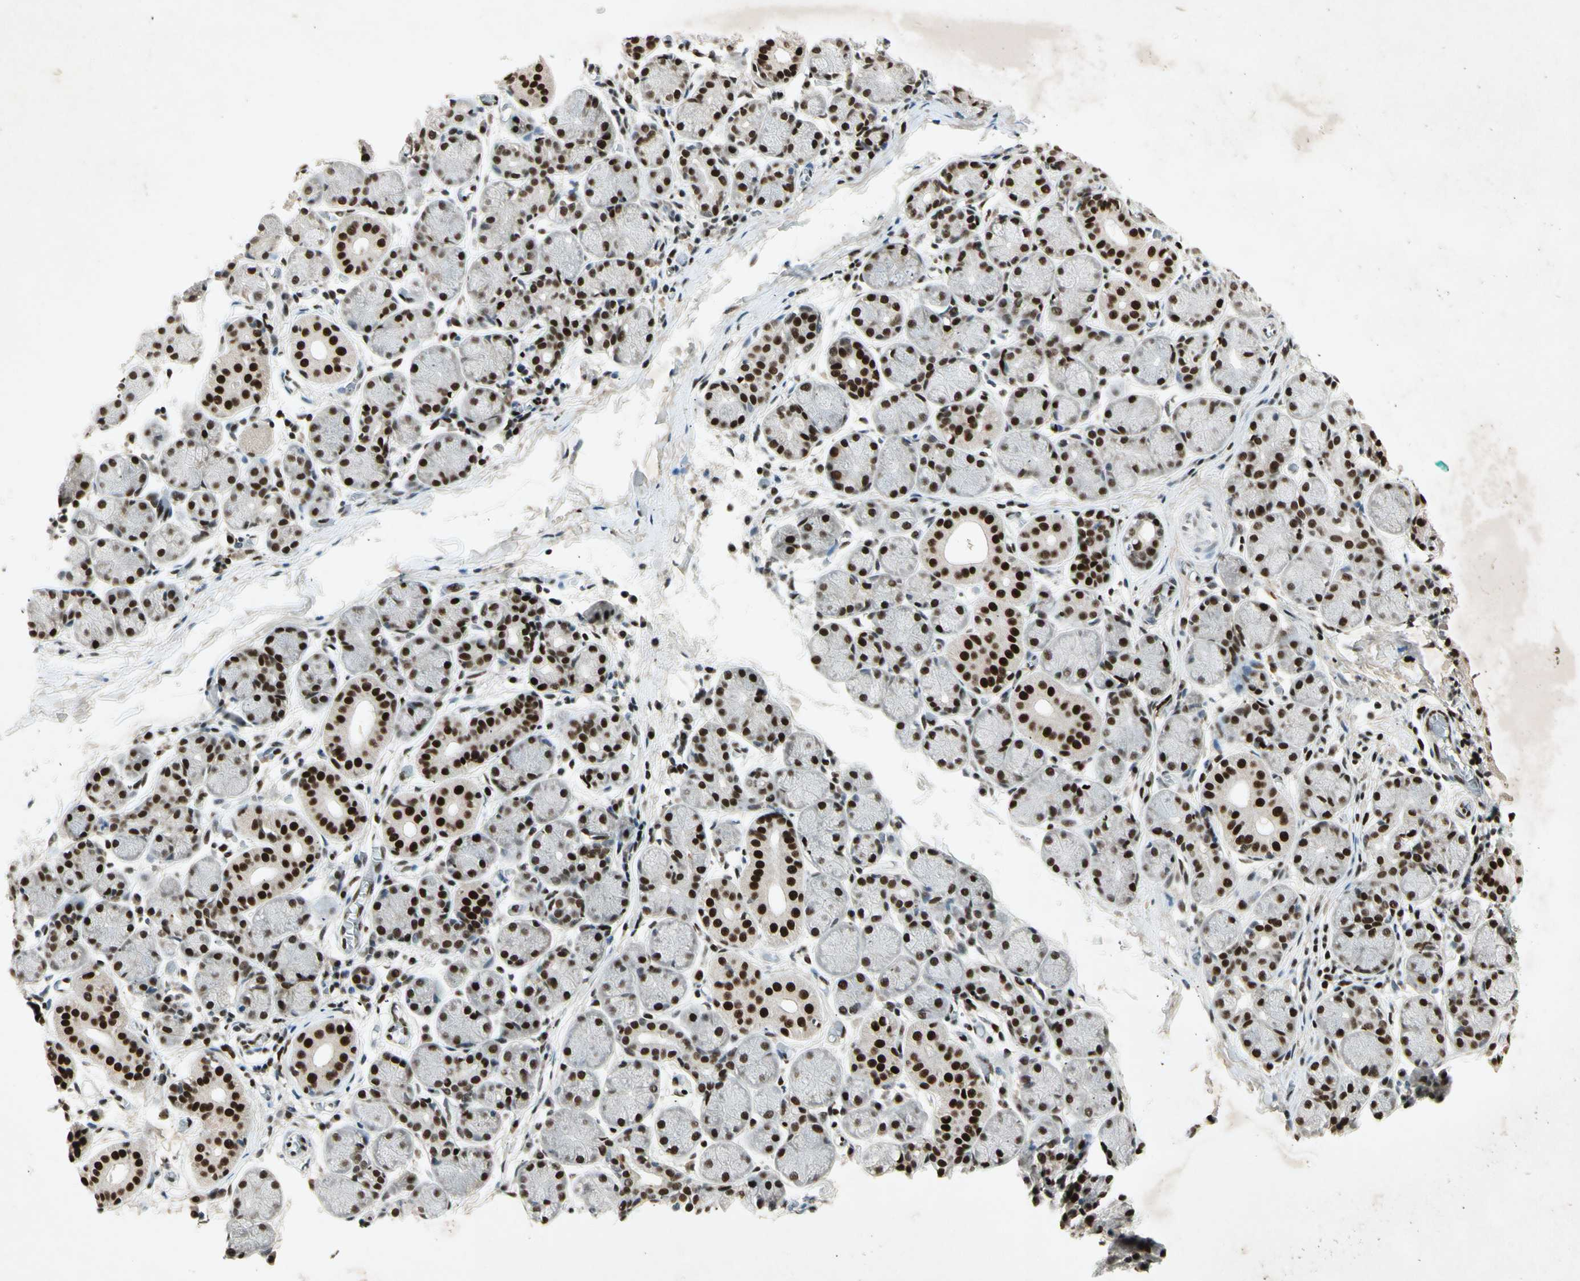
{"staining": {"intensity": "strong", "quantity": ">75%", "location": "nuclear"}, "tissue": "salivary gland", "cell_type": "Glandular cells", "image_type": "normal", "snomed": [{"axis": "morphology", "description": "Normal tissue, NOS"}, {"axis": "topography", "description": "Salivary gland"}], "caption": "About >75% of glandular cells in normal human salivary gland reveal strong nuclear protein staining as visualized by brown immunohistochemical staining.", "gene": "RNF43", "patient": {"sex": "female", "age": 24}}